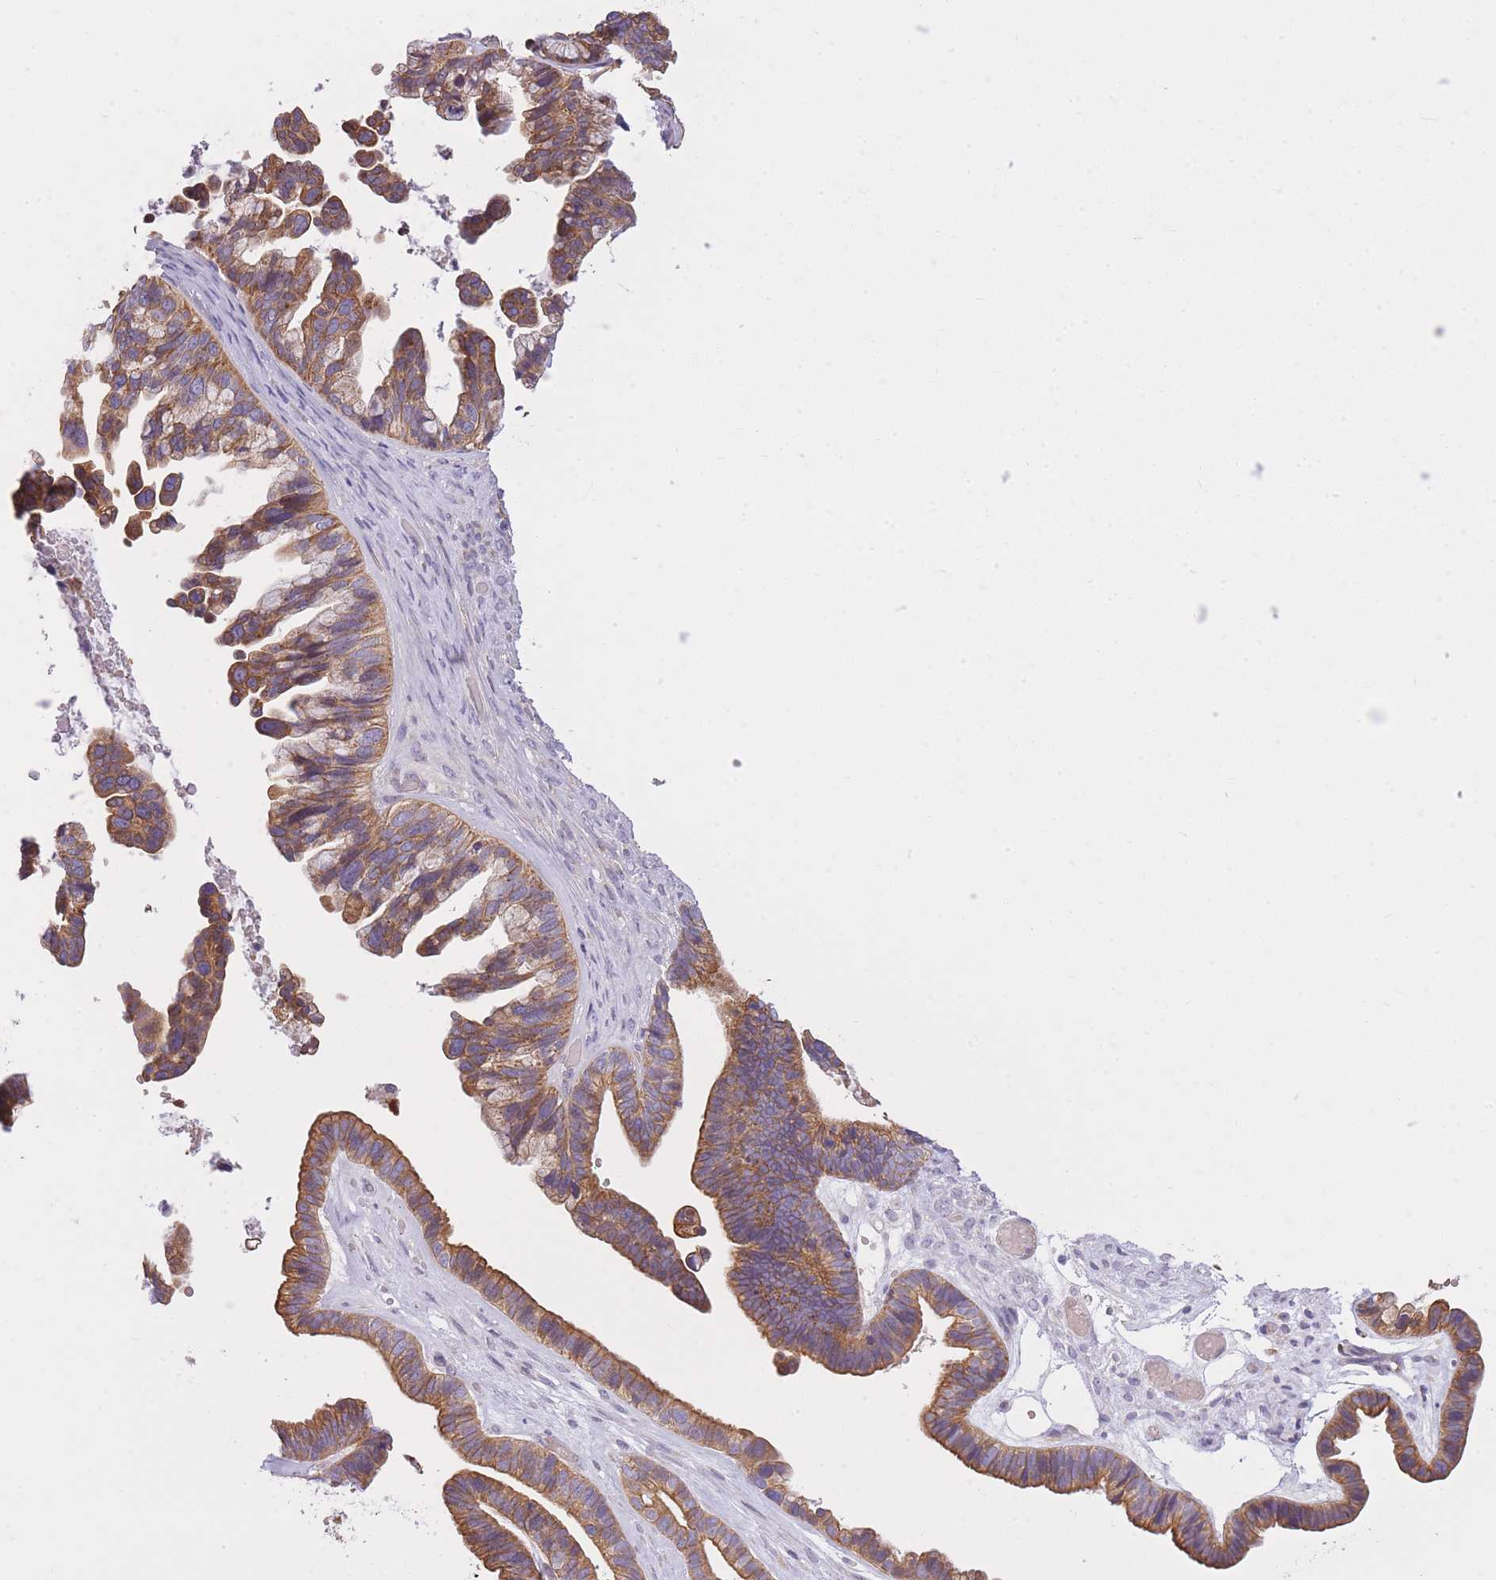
{"staining": {"intensity": "moderate", "quantity": ">75%", "location": "cytoplasmic/membranous"}, "tissue": "ovarian cancer", "cell_type": "Tumor cells", "image_type": "cancer", "snomed": [{"axis": "morphology", "description": "Cystadenocarcinoma, serous, NOS"}, {"axis": "topography", "description": "Ovary"}], "caption": "Ovarian cancer (serous cystadenocarcinoma) stained with a brown dye reveals moderate cytoplasmic/membranous positive expression in approximately >75% of tumor cells.", "gene": "REV1", "patient": {"sex": "female", "age": 56}}